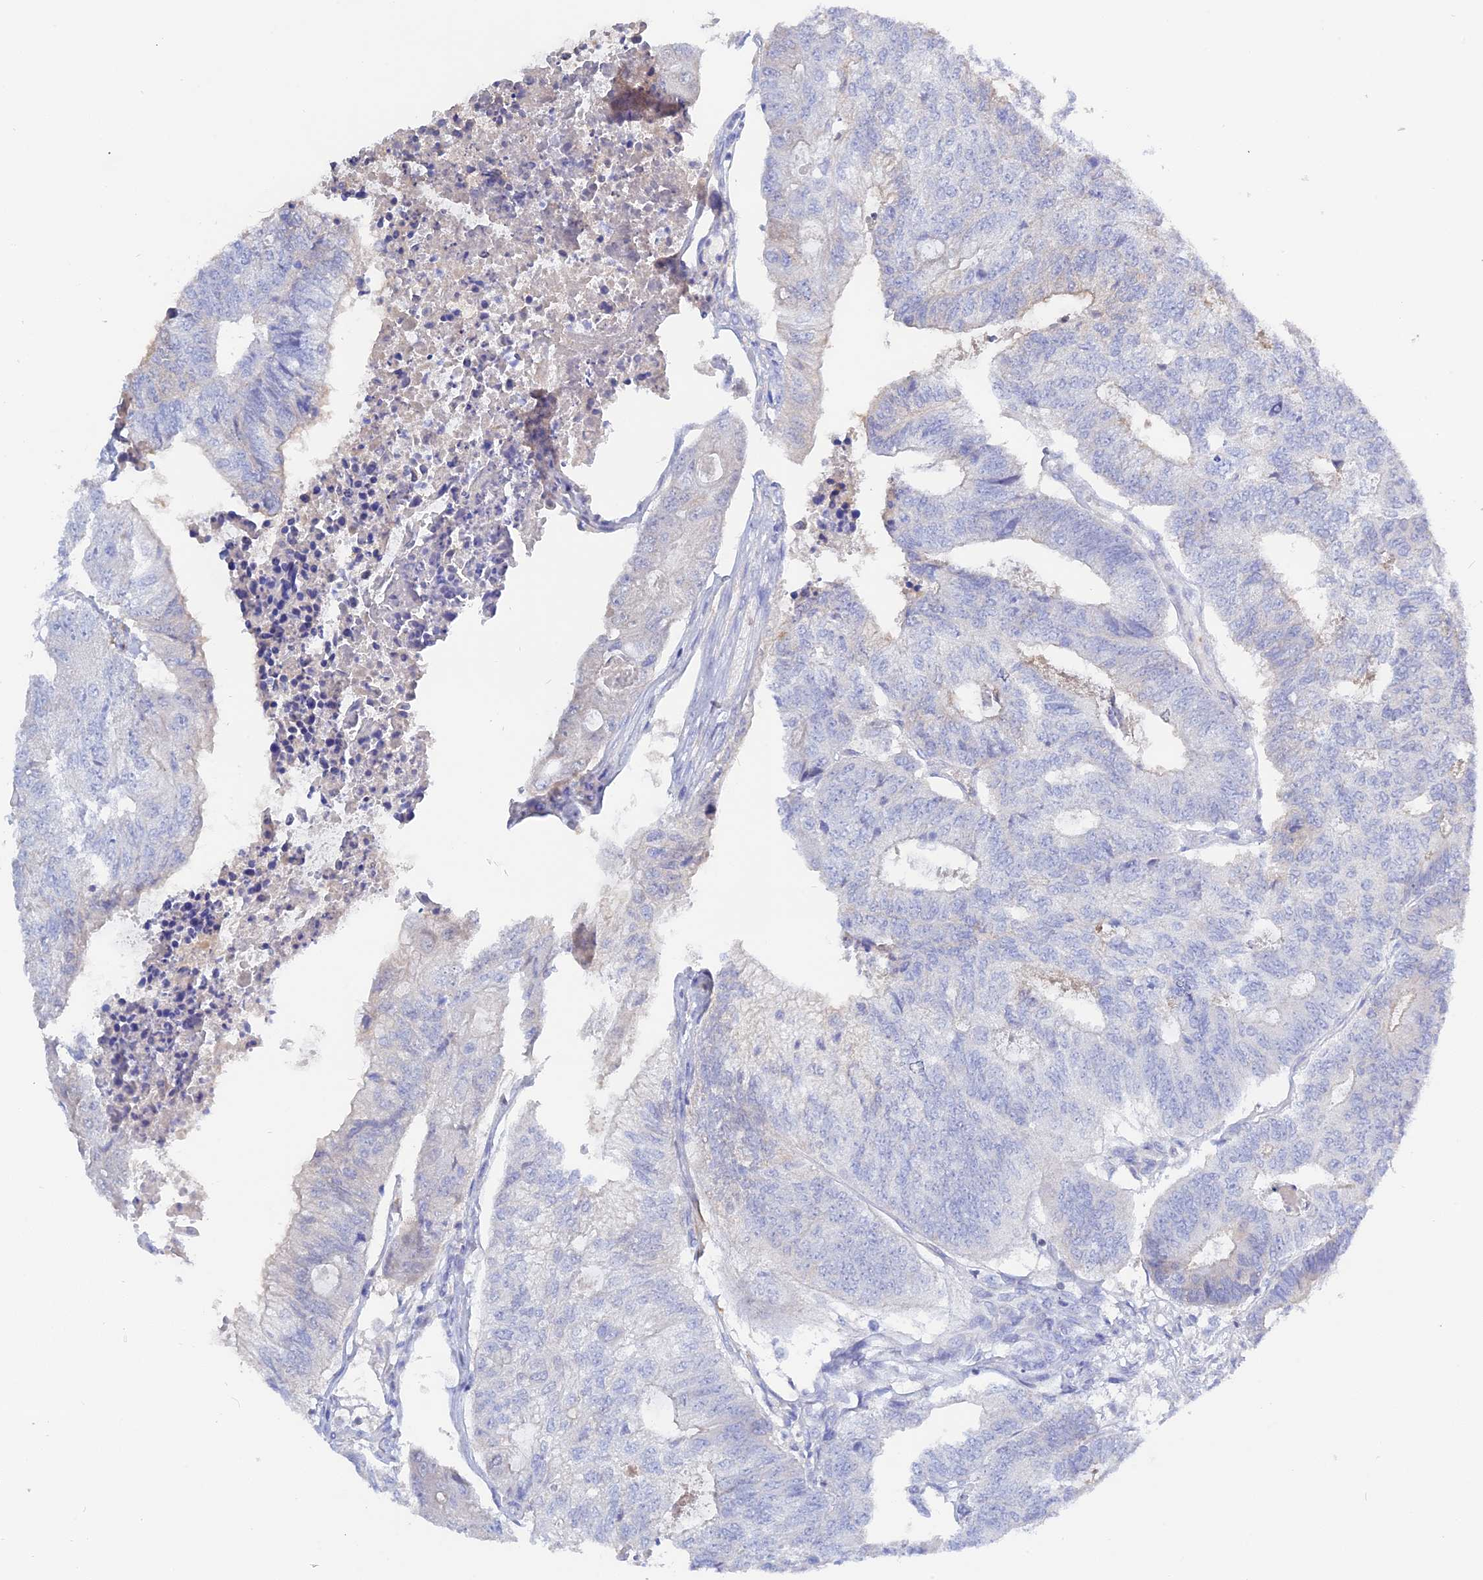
{"staining": {"intensity": "negative", "quantity": "none", "location": "none"}, "tissue": "colorectal cancer", "cell_type": "Tumor cells", "image_type": "cancer", "snomed": [{"axis": "morphology", "description": "Adenocarcinoma, NOS"}, {"axis": "topography", "description": "Colon"}], "caption": "The photomicrograph demonstrates no staining of tumor cells in colorectal cancer.", "gene": "ADGRA1", "patient": {"sex": "female", "age": 67}}